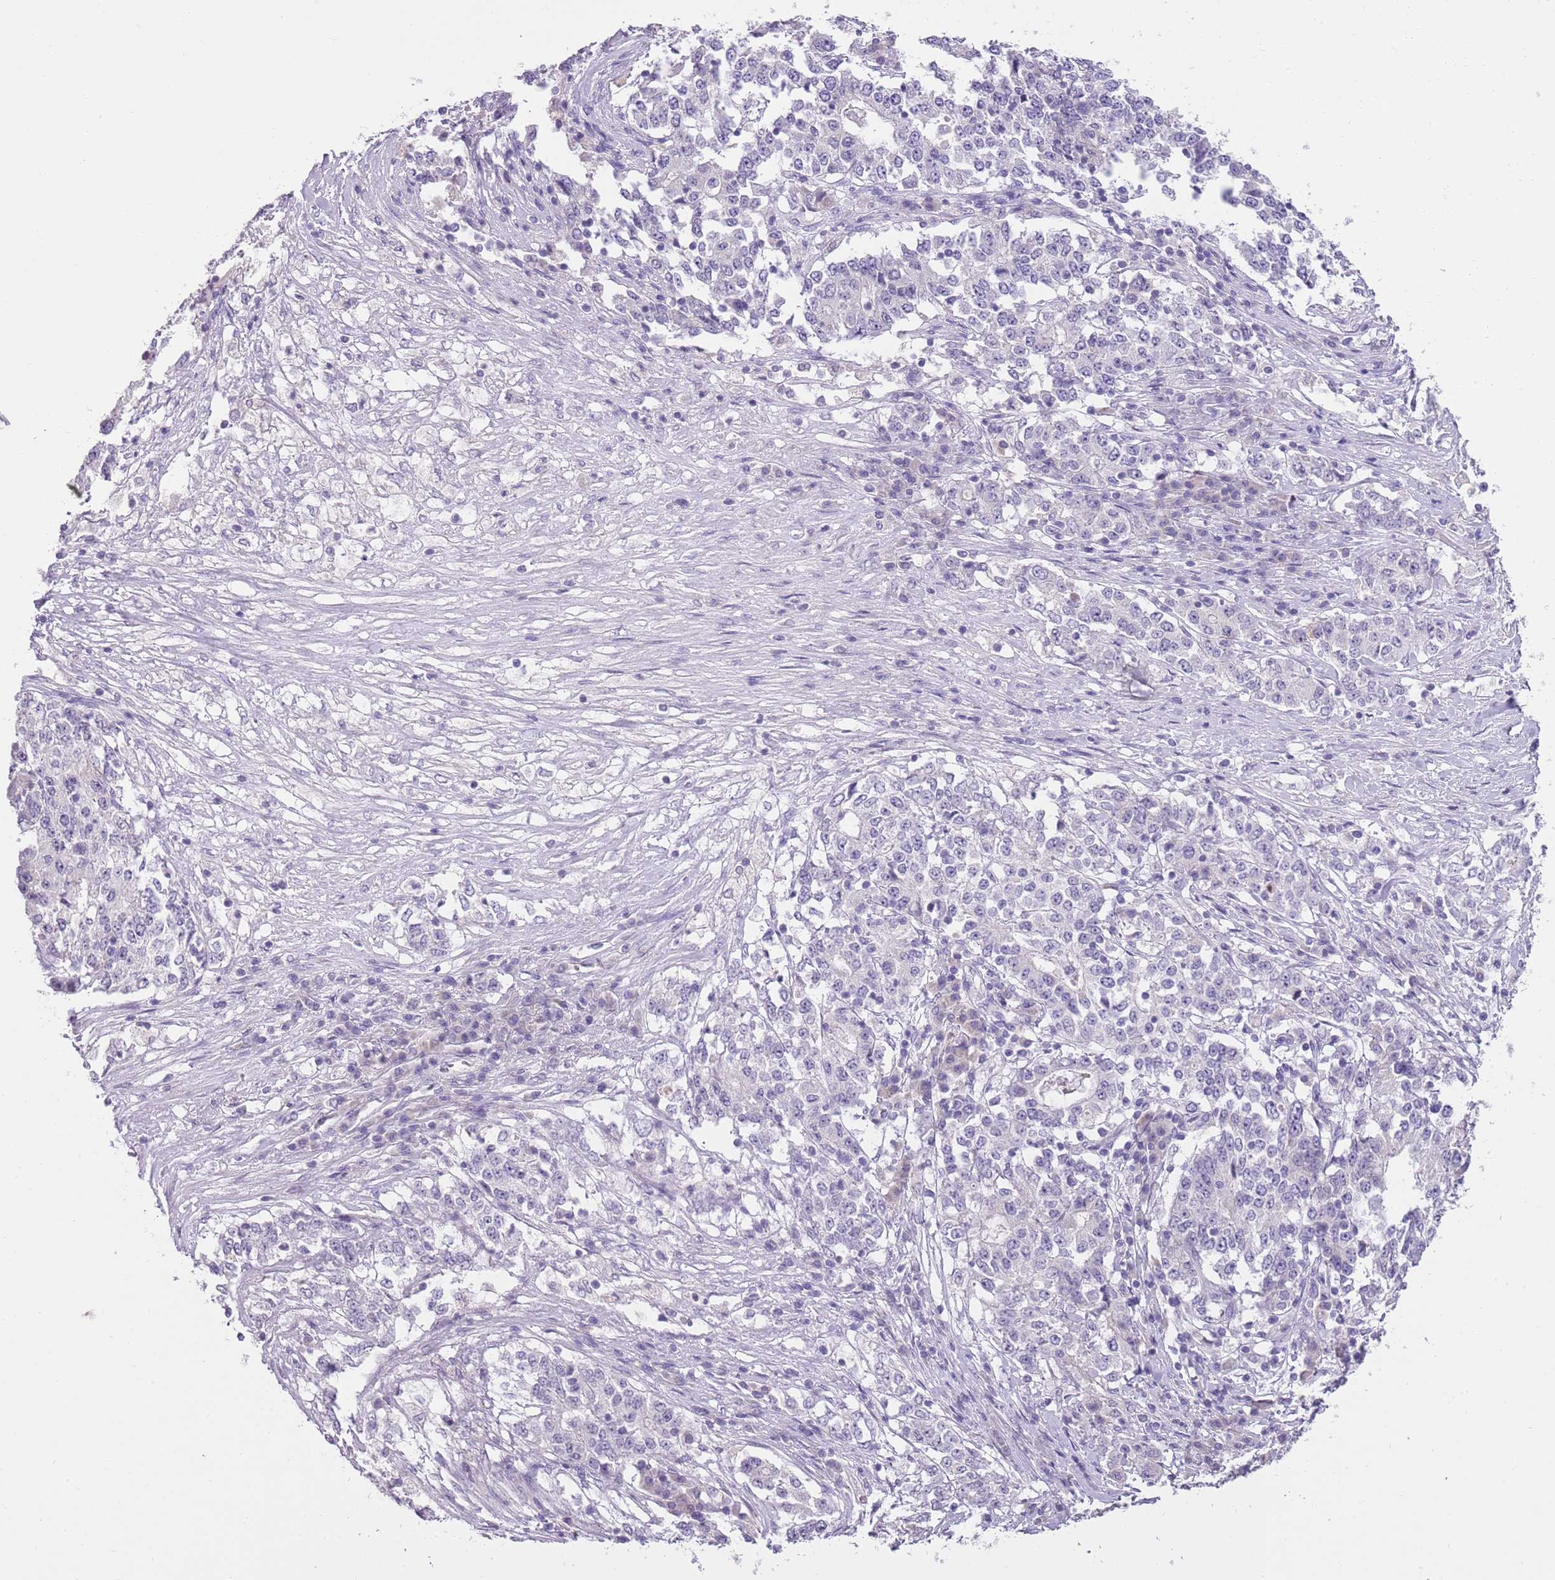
{"staining": {"intensity": "negative", "quantity": "none", "location": "none"}, "tissue": "stomach cancer", "cell_type": "Tumor cells", "image_type": "cancer", "snomed": [{"axis": "morphology", "description": "Adenocarcinoma, NOS"}, {"axis": "topography", "description": "Stomach"}], "caption": "Protein analysis of stomach cancer exhibits no significant staining in tumor cells. (DAB immunohistochemistry, high magnification).", "gene": "SLC35E3", "patient": {"sex": "male", "age": 59}}